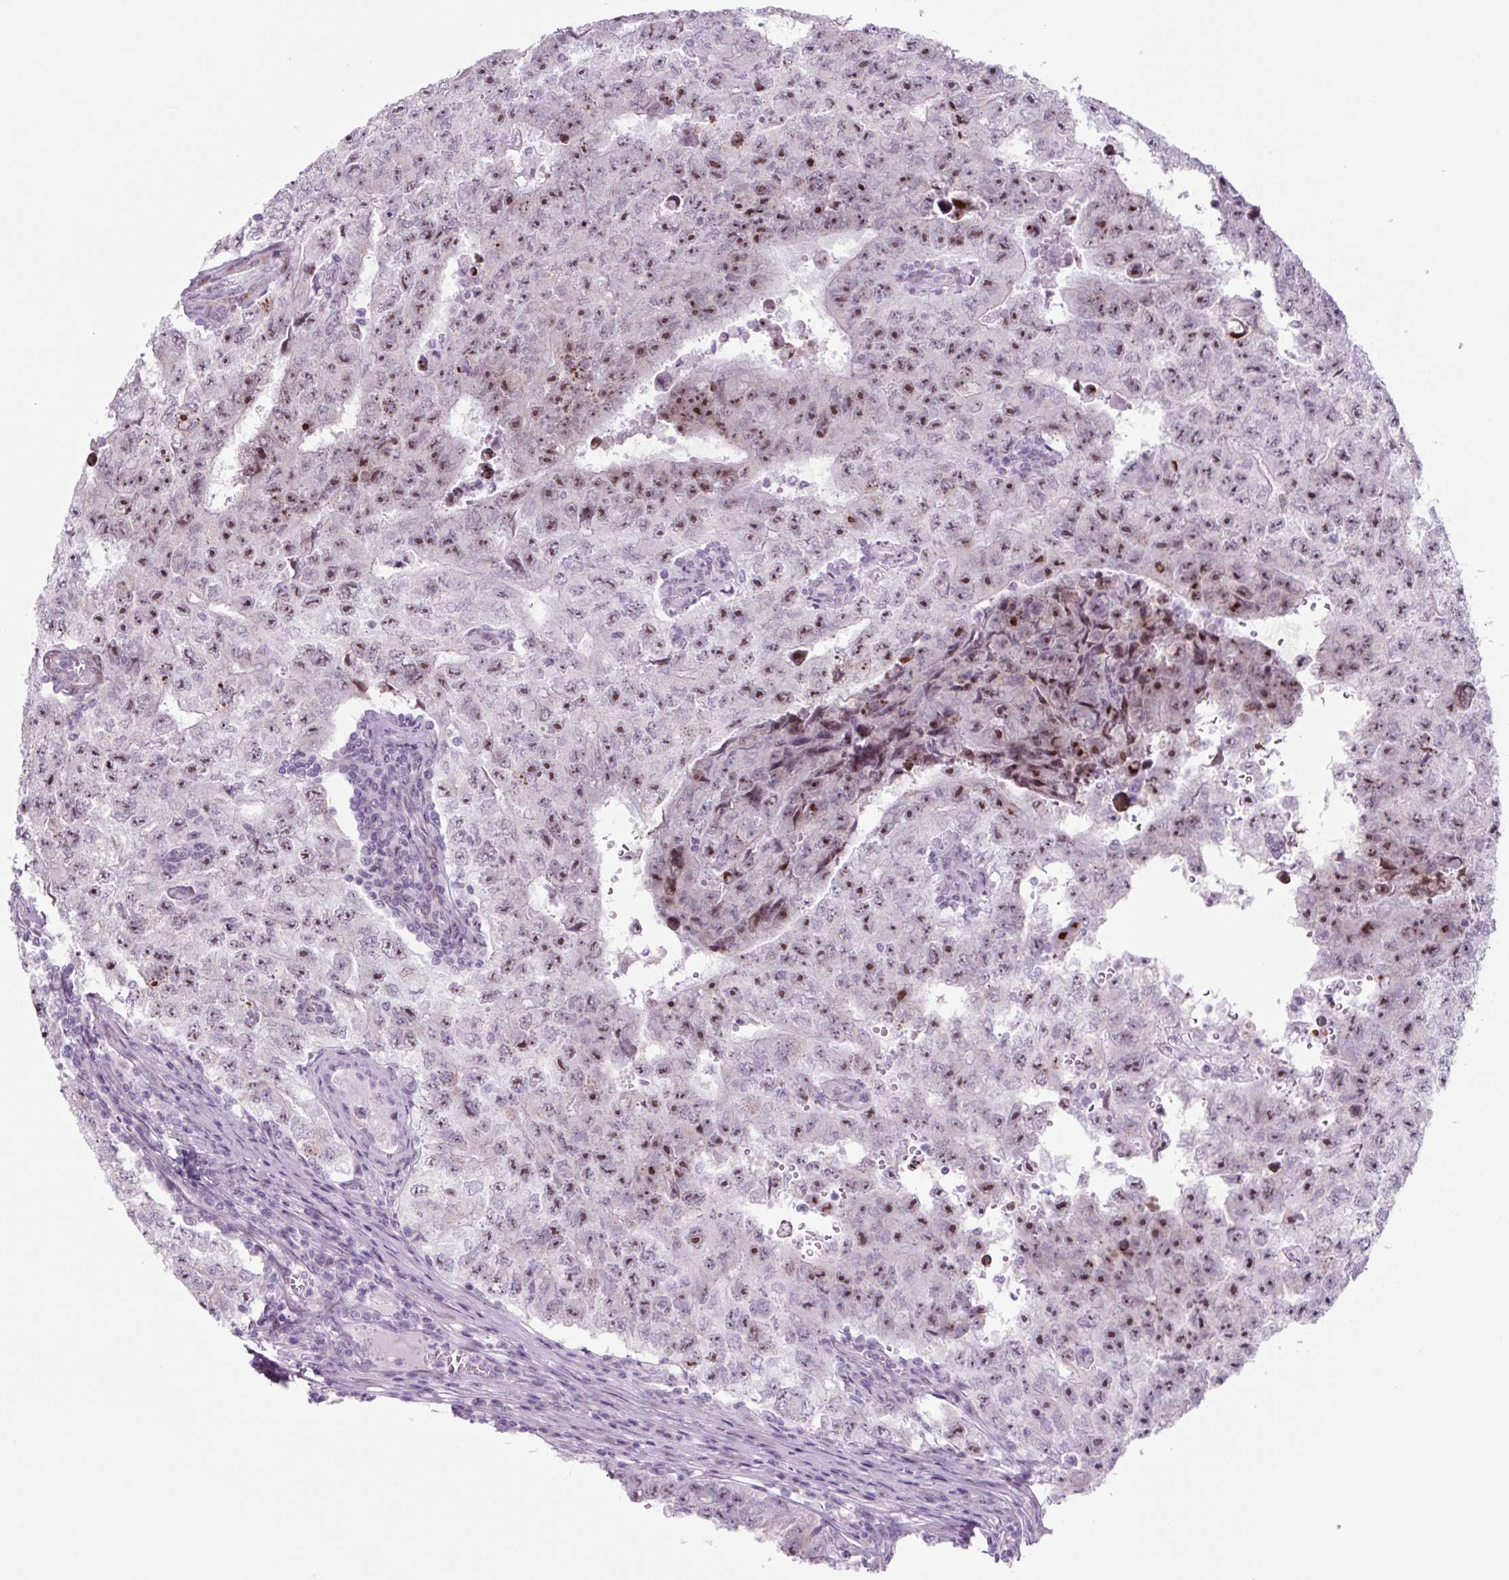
{"staining": {"intensity": "strong", "quantity": "25%-75%", "location": "nuclear"}, "tissue": "testis cancer", "cell_type": "Tumor cells", "image_type": "cancer", "snomed": [{"axis": "morphology", "description": "Carcinoma, Embryonal, NOS"}, {"axis": "topography", "description": "Testis"}], "caption": "This is a photomicrograph of immunohistochemistry staining of testis embryonal carcinoma, which shows strong positivity in the nuclear of tumor cells.", "gene": "RRS1", "patient": {"sex": "male", "age": 17}}